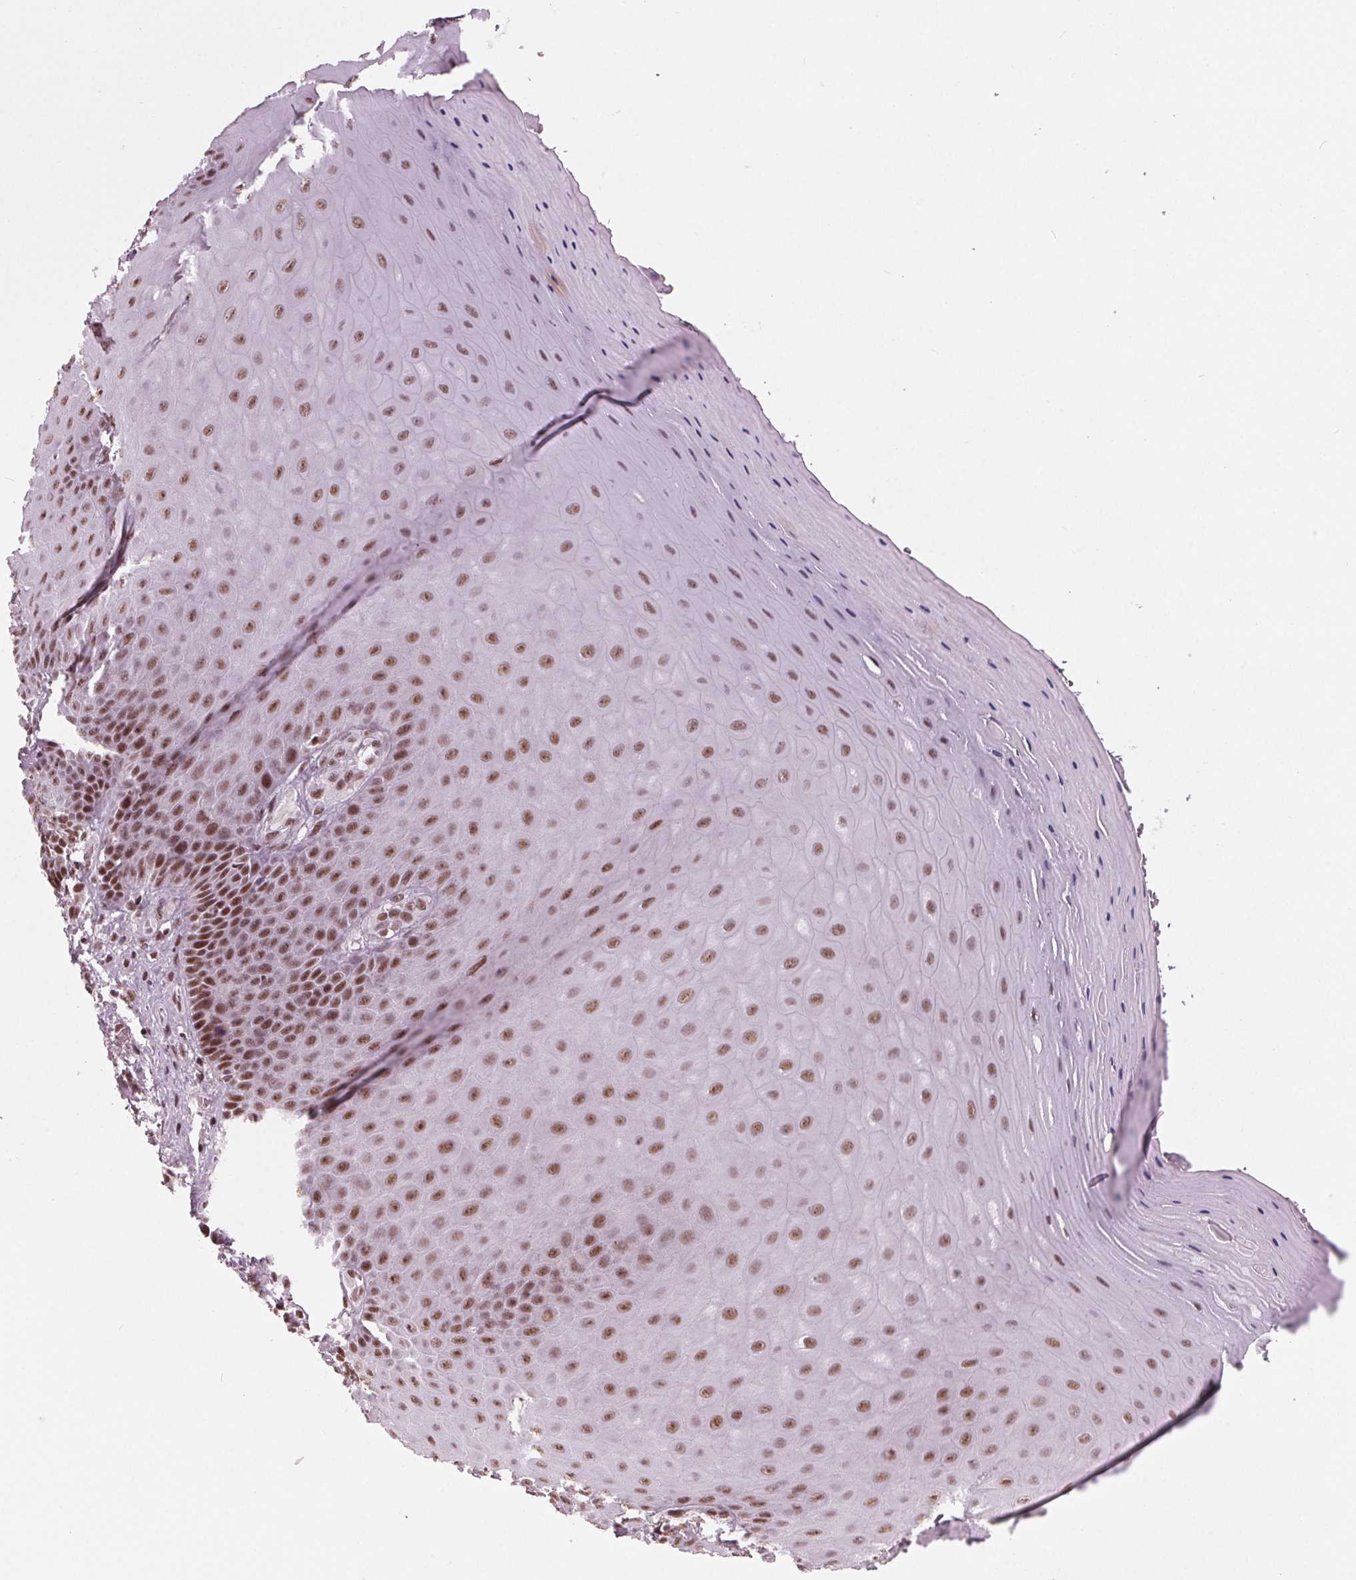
{"staining": {"intensity": "strong", "quantity": ">75%", "location": "nuclear"}, "tissue": "vagina", "cell_type": "Squamous epithelial cells", "image_type": "normal", "snomed": [{"axis": "morphology", "description": "Normal tissue, NOS"}, {"axis": "topography", "description": "Vagina"}], "caption": "Approximately >75% of squamous epithelial cells in normal human vagina reveal strong nuclear protein expression as visualized by brown immunohistochemical staining.", "gene": "LSM2", "patient": {"sex": "female", "age": 83}}